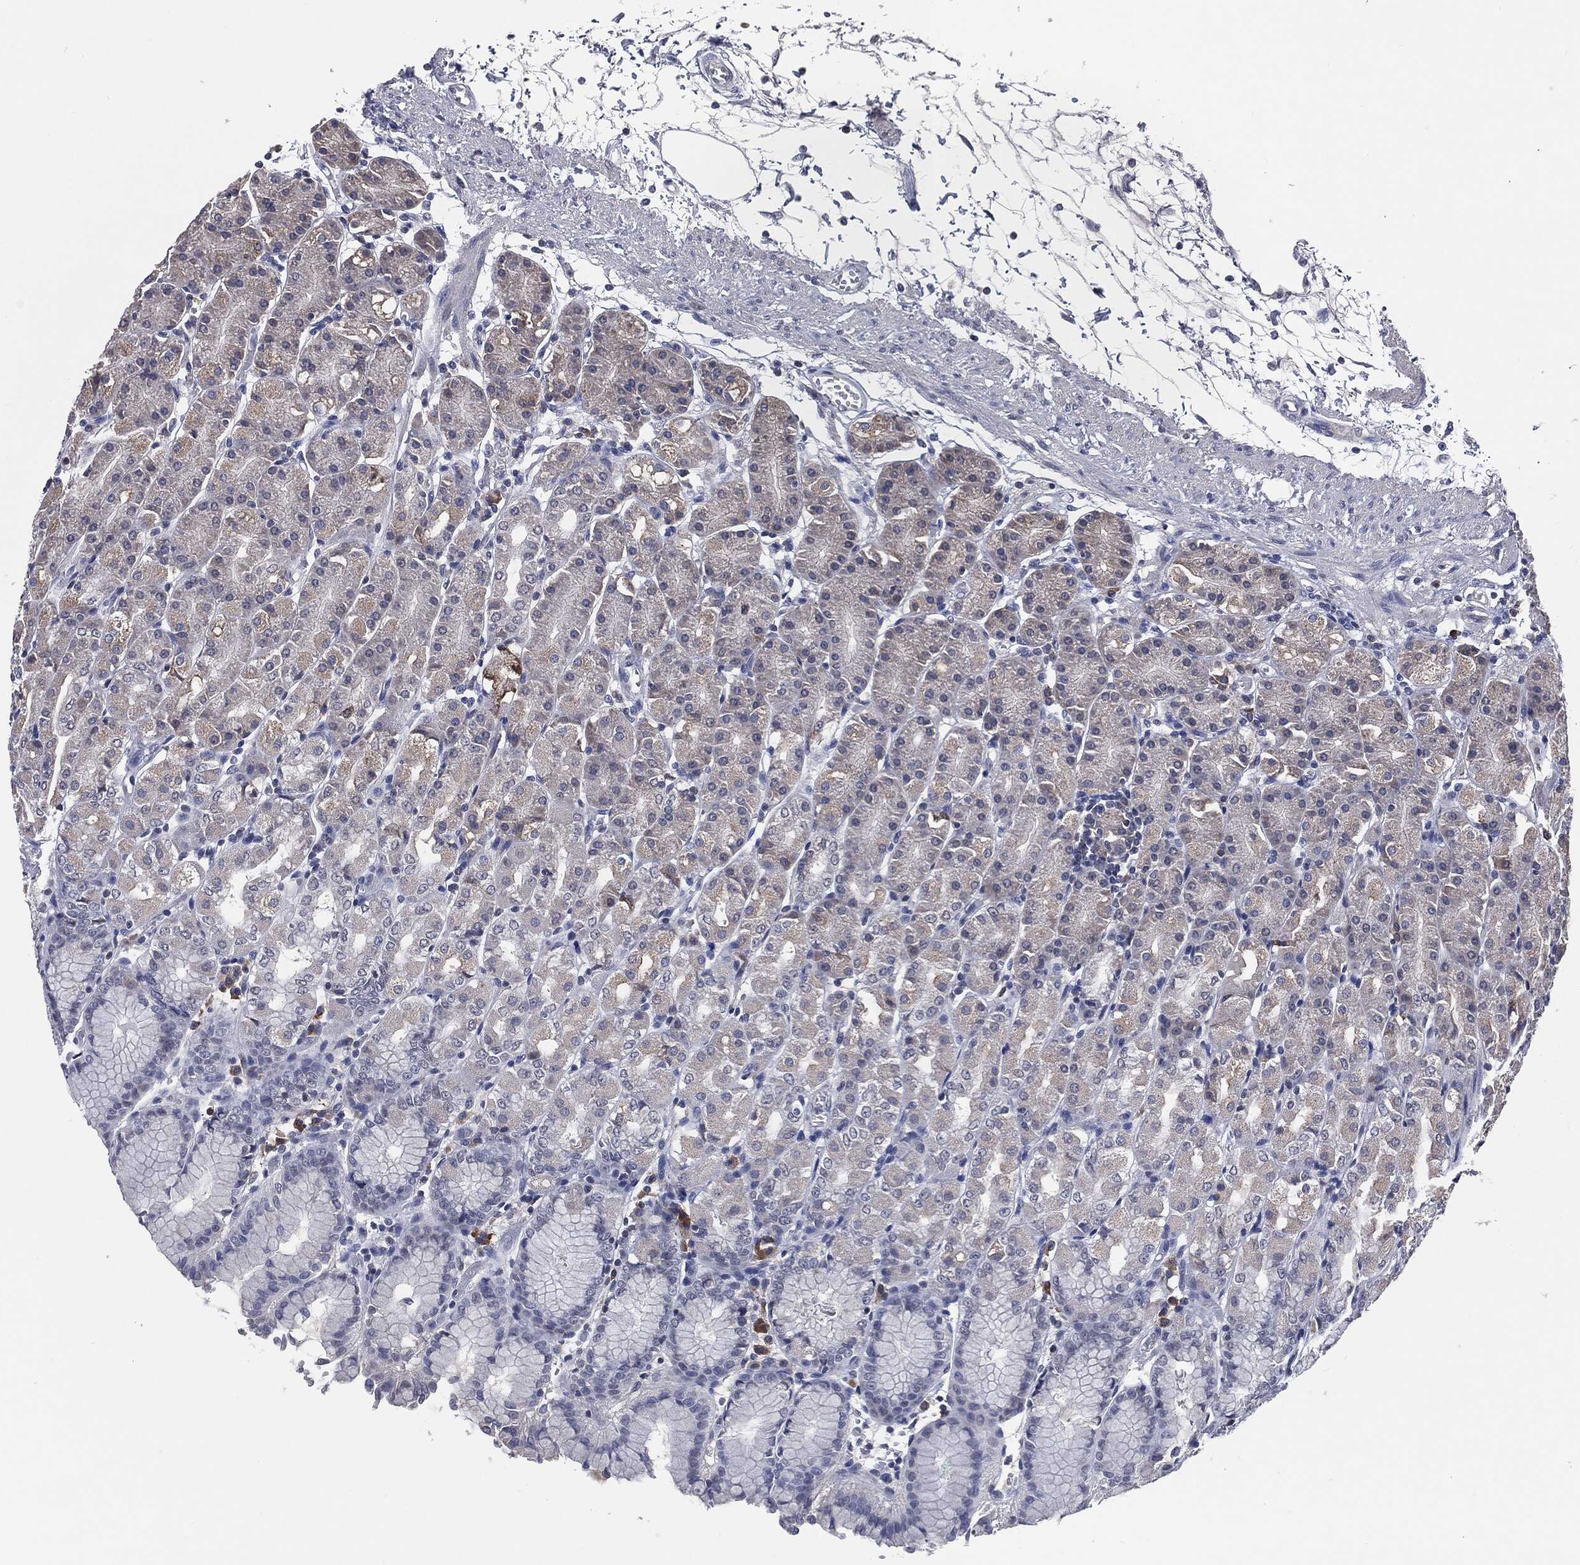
{"staining": {"intensity": "weak", "quantity": "<25%", "location": "cytoplasmic/membranous"}, "tissue": "stomach", "cell_type": "Glandular cells", "image_type": "normal", "snomed": [{"axis": "morphology", "description": "Normal tissue, NOS"}, {"axis": "morphology", "description": "Adenocarcinoma, NOS"}, {"axis": "topography", "description": "Stomach"}], "caption": "Immunohistochemistry (IHC) image of unremarkable stomach: human stomach stained with DAB (3,3'-diaminobenzidine) demonstrates no significant protein staining in glandular cells. (Immunohistochemistry (IHC), brightfield microscopy, high magnification).", "gene": "IL2RG", "patient": {"sex": "female", "age": 81}}